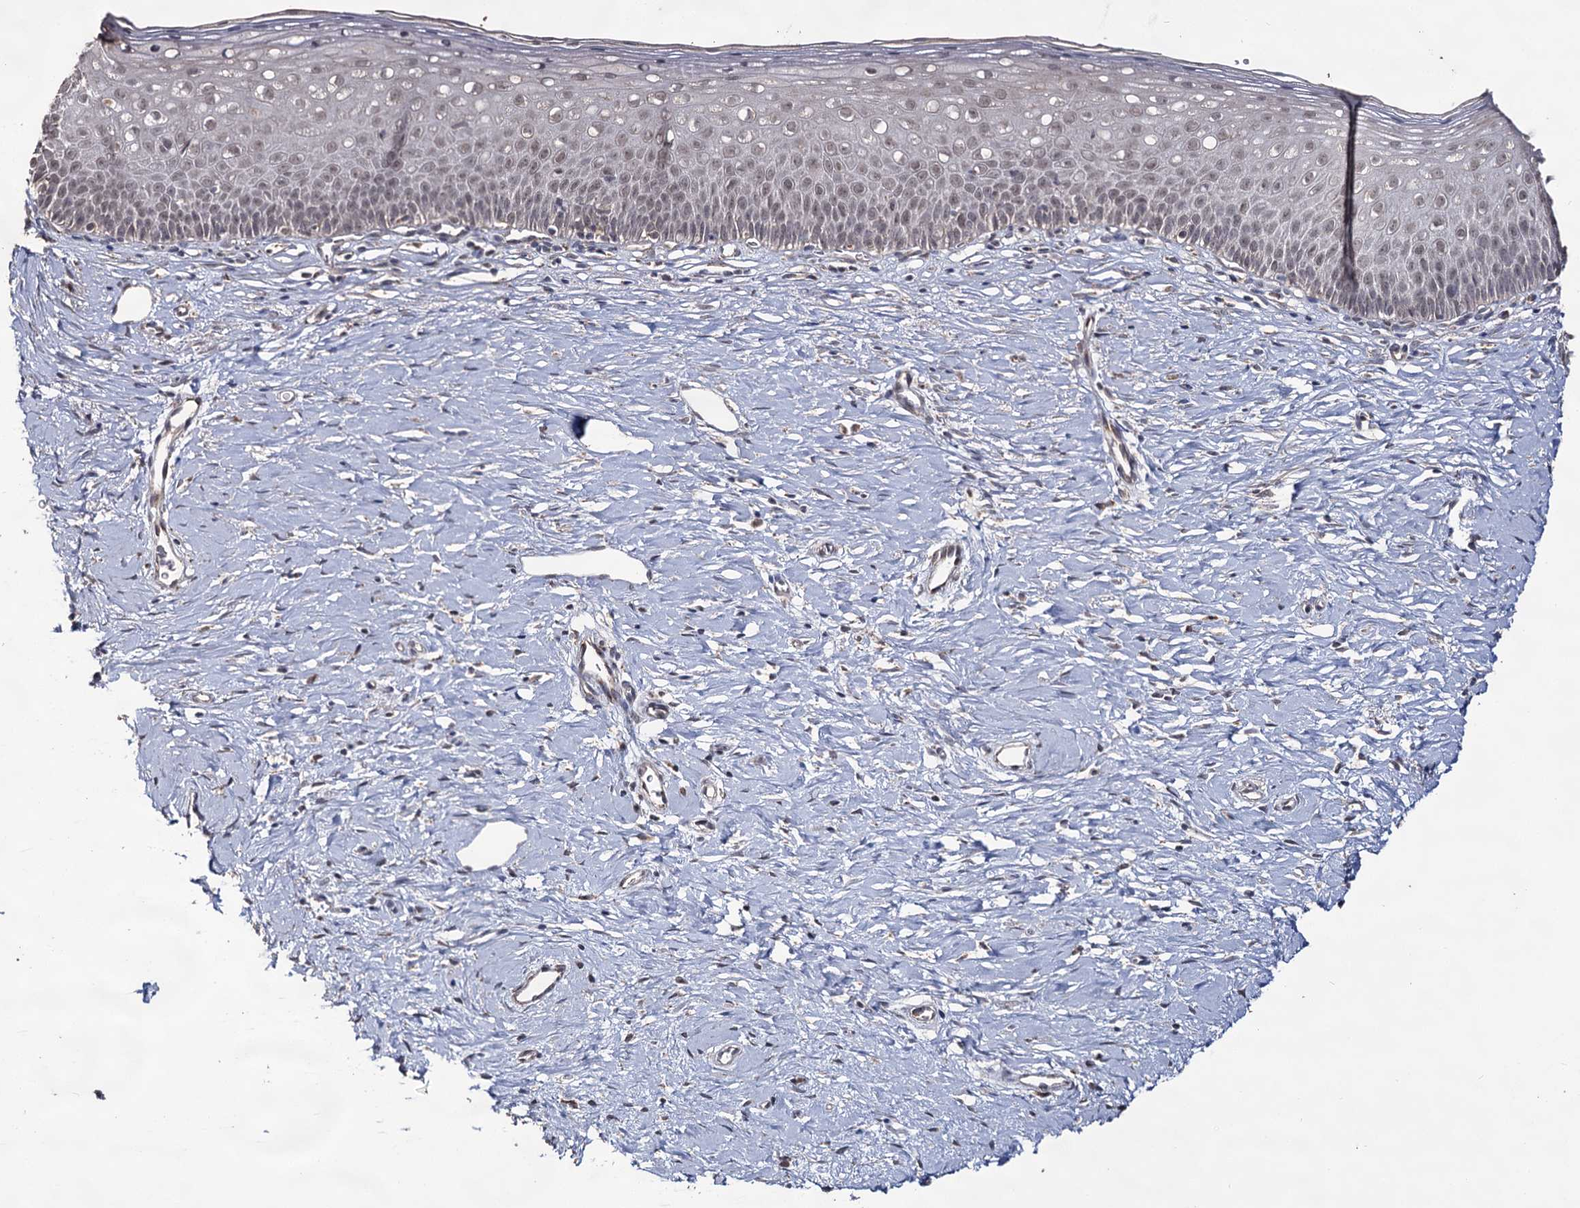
{"staining": {"intensity": "weak", "quantity": "25%-75%", "location": "cytoplasmic/membranous"}, "tissue": "cervix", "cell_type": "Glandular cells", "image_type": "normal", "snomed": [{"axis": "morphology", "description": "Normal tissue, NOS"}, {"axis": "topography", "description": "Cervix"}], "caption": "Immunohistochemistry (IHC) of unremarkable human cervix reveals low levels of weak cytoplasmic/membranous staining in about 25%-75% of glandular cells. (Stains: DAB in brown, nuclei in blue, Microscopy: brightfield microscopy at high magnification).", "gene": "ACTR6", "patient": {"sex": "female", "age": 57}}